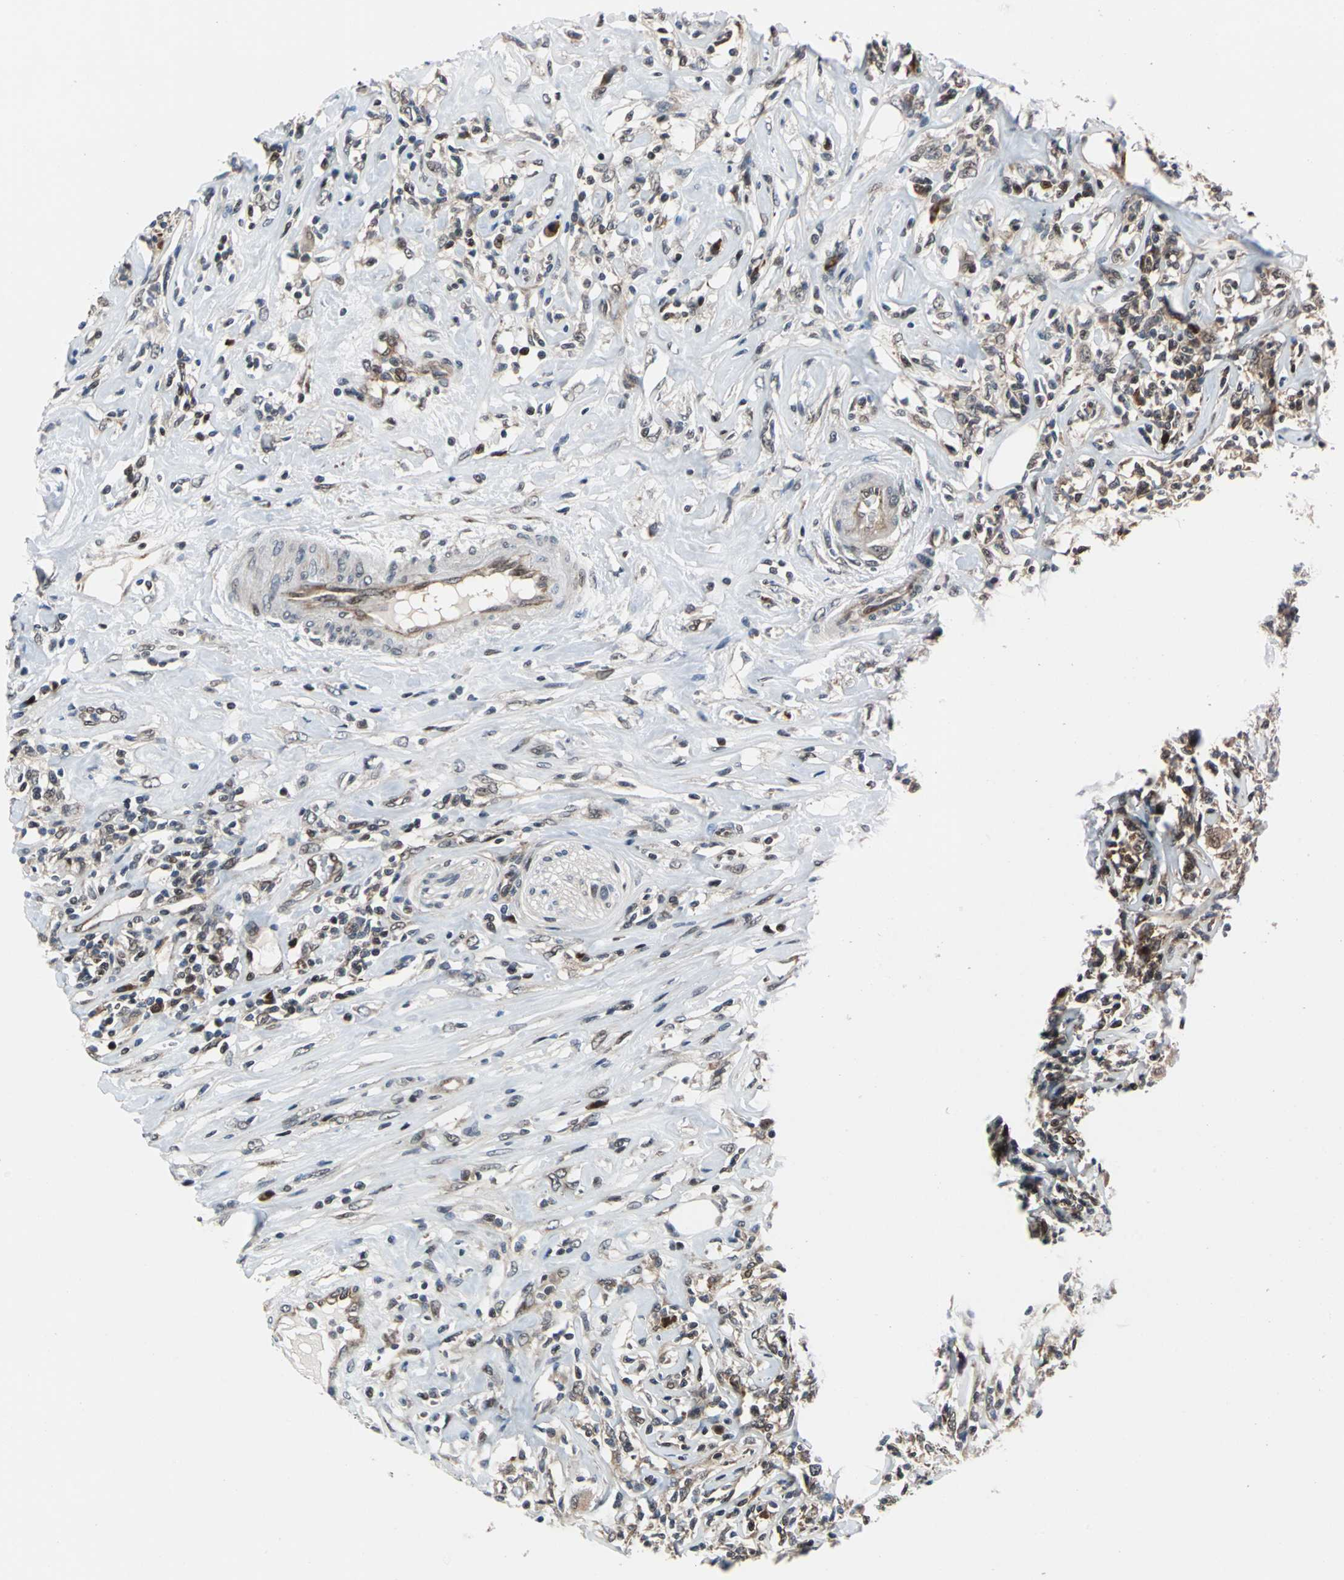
{"staining": {"intensity": "moderate", "quantity": "25%-75%", "location": "cytoplasmic/membranous,nuclear"}, "tissue": "lymphoma", "cell_type": "Tumor cells", "image_type": "cancer", "snomed": [{"axis": "morphology", "description": "Malignant lymphoma, non-Hodgkin's type, High grade"}, {"axis": "topography", "description": "Lymph node"}], "caption": "Tumor cells show moderate cytoplasmic/membranous and nuclear staining in about 25%-75% of cells in lymphoma.", "gene": "POLR3K", "patient": {"sex": "female", "age": 84}}